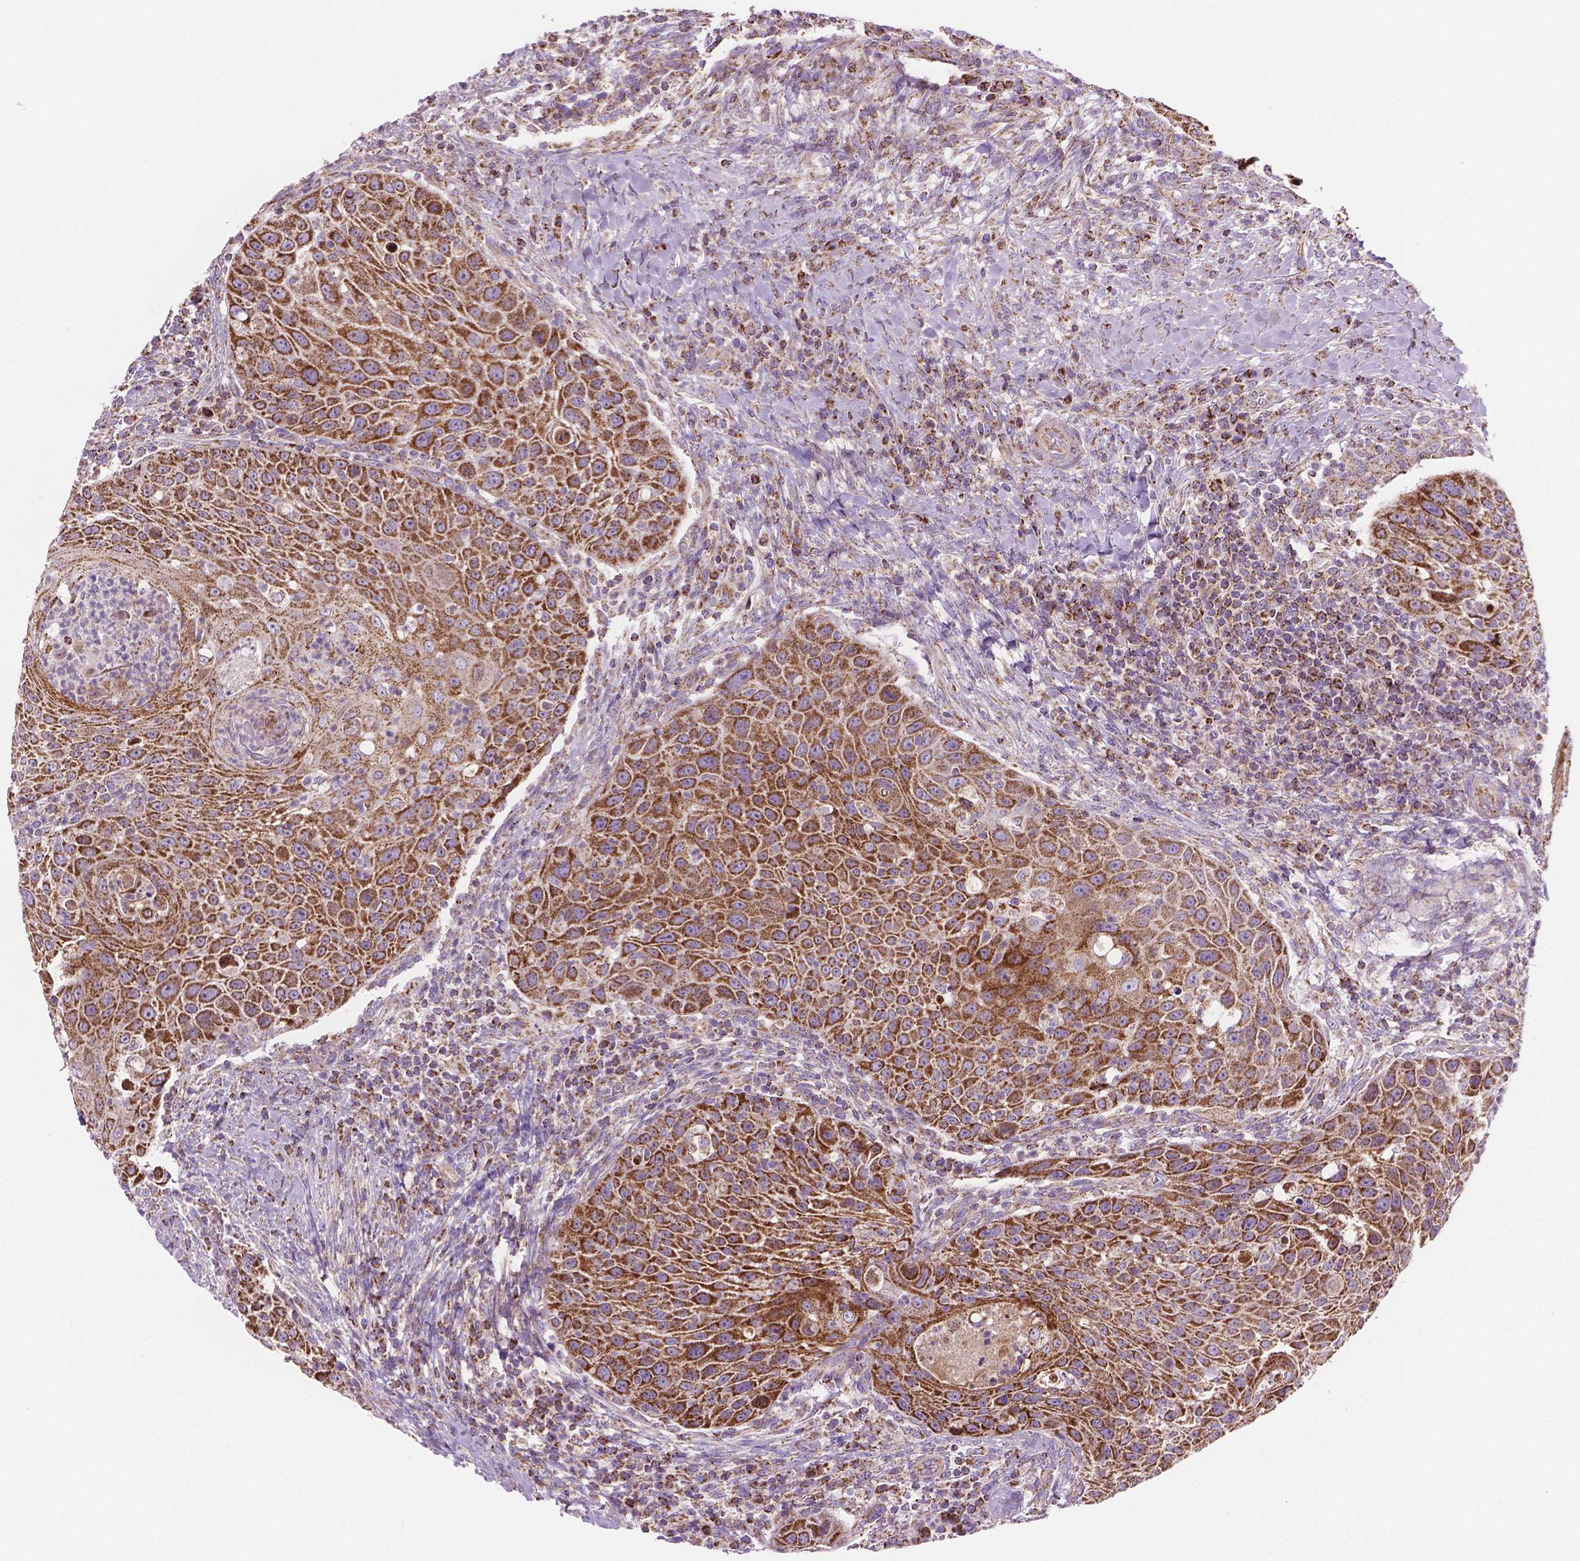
{"staining": {"intensity": "strong", "quantity": ">75%", "location": "cytoplasmic/membranous"}, "tissue": "head and neck cancer", "cell_type": "Tumor cells", "image_type": "cancer", "snomed": [{"axis": "morphology", "description": "Squamous cell carcinoma, NOS"}, {"axis": "topography", "description": "Head-Neck"}], "caption": "Immunohistochemical staining of head and neck cancer shows strong cytoplasmic/membranous protein staining in about >75% of tumor cells. The protein of interest is stained brown, and the nuclei are stained in blue (DAB (3,3'-diaminobenzidine) IHC with brightfield microscopy, high magnification).", "gene": "PIBF1", "patient": {"sex": "male", "age": 69}}